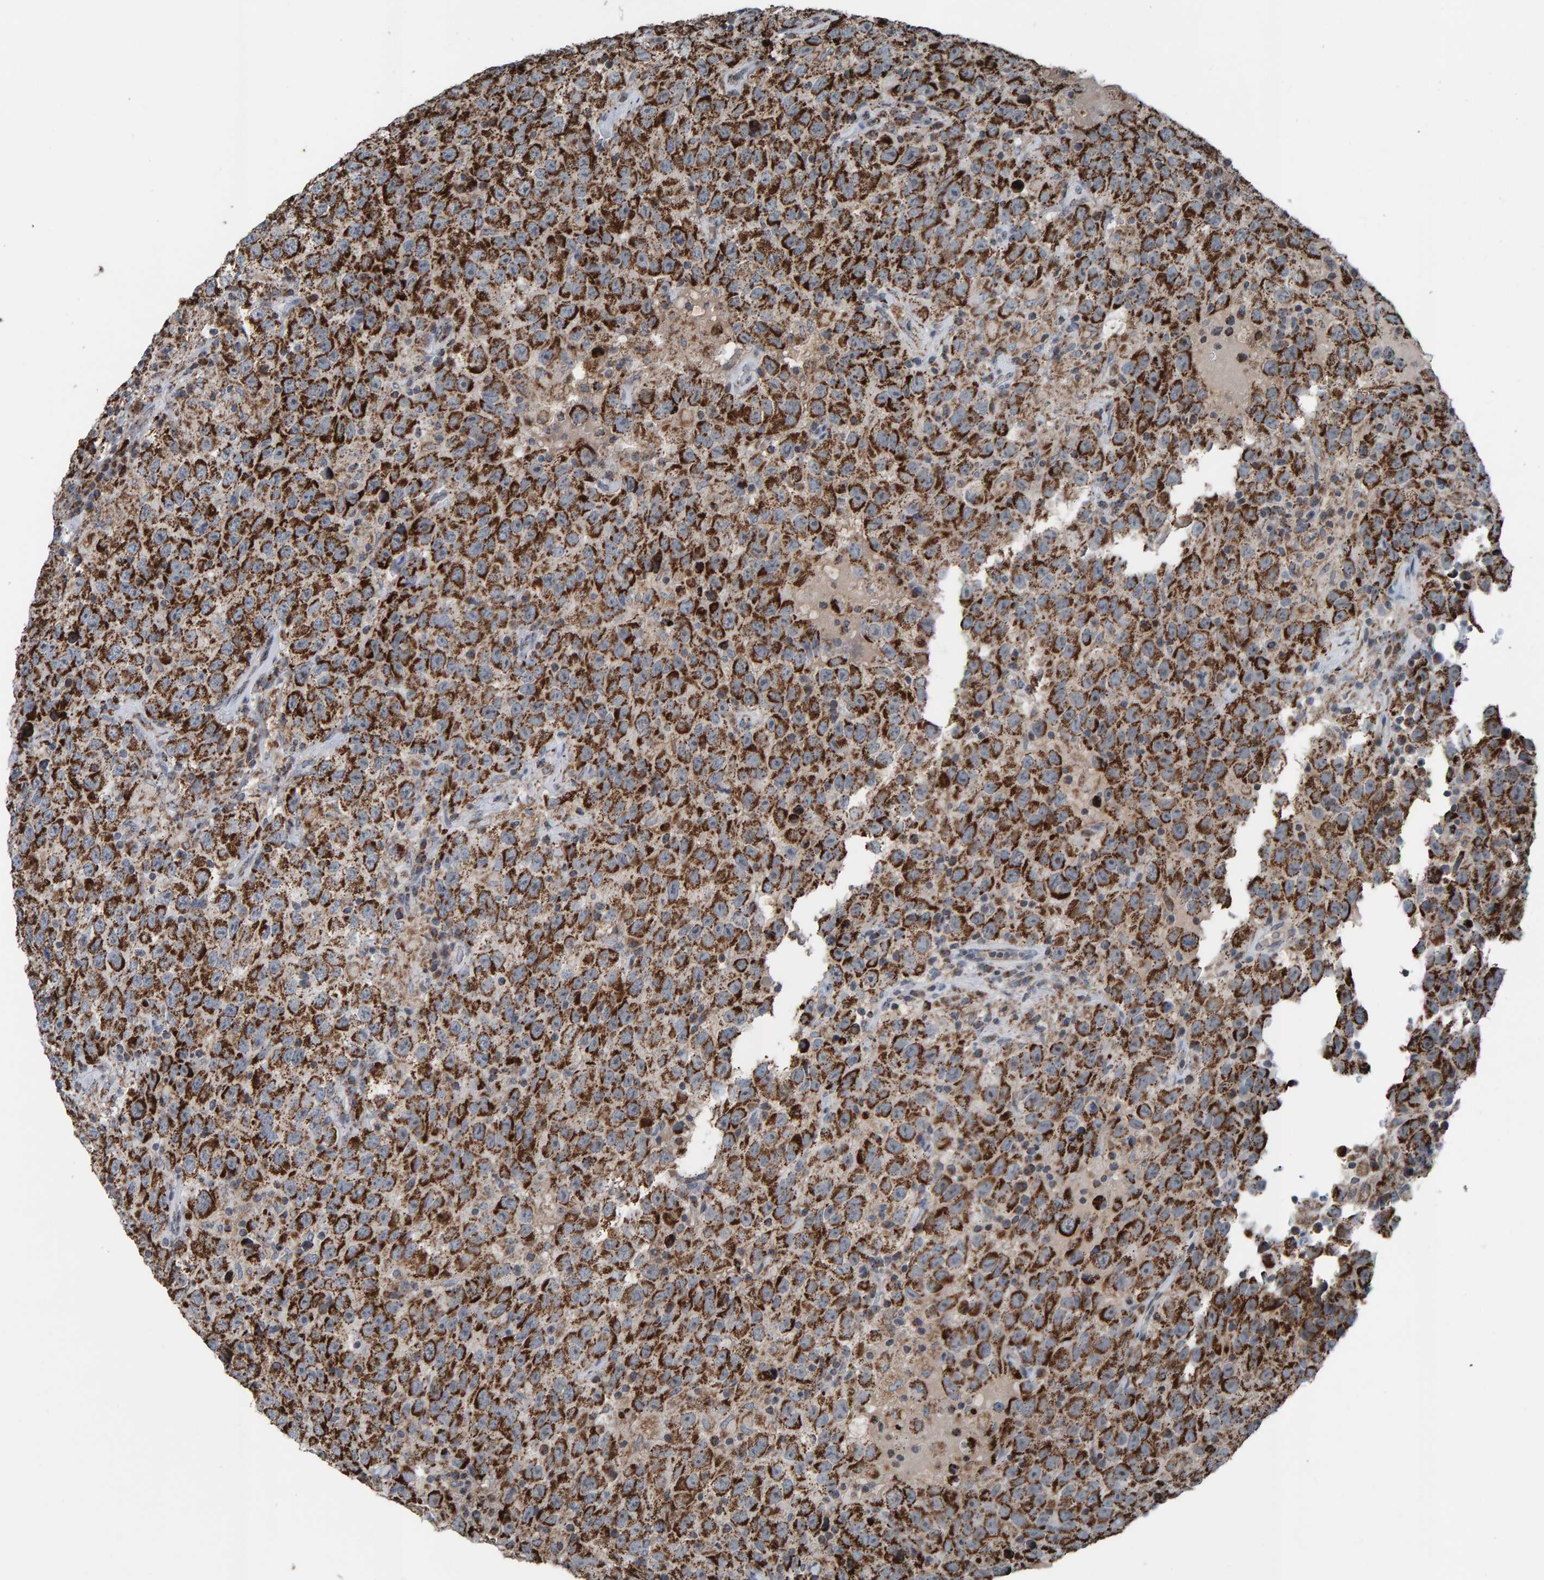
{"staining": {"intensity": "strong", "quantity": ">75%", "location": "cytoplasmic/membranous"}, "tissue": "testis cancer", "cell_type": "Tumor cells", "image_type": "cancer", "snomed": [{"axis": "morphology", "description": "Seminoma, NOS"}, {"axis": "topography", "description": "Testis"}], "caption": "This is a photomicrograph of IHC staining of testis cancer (seminoma), which shows strong staining in the cytoplasmic/membranous of tumor cells.", "gene": "ZNF48", "patient": {"sex": "male", "age": 41}}